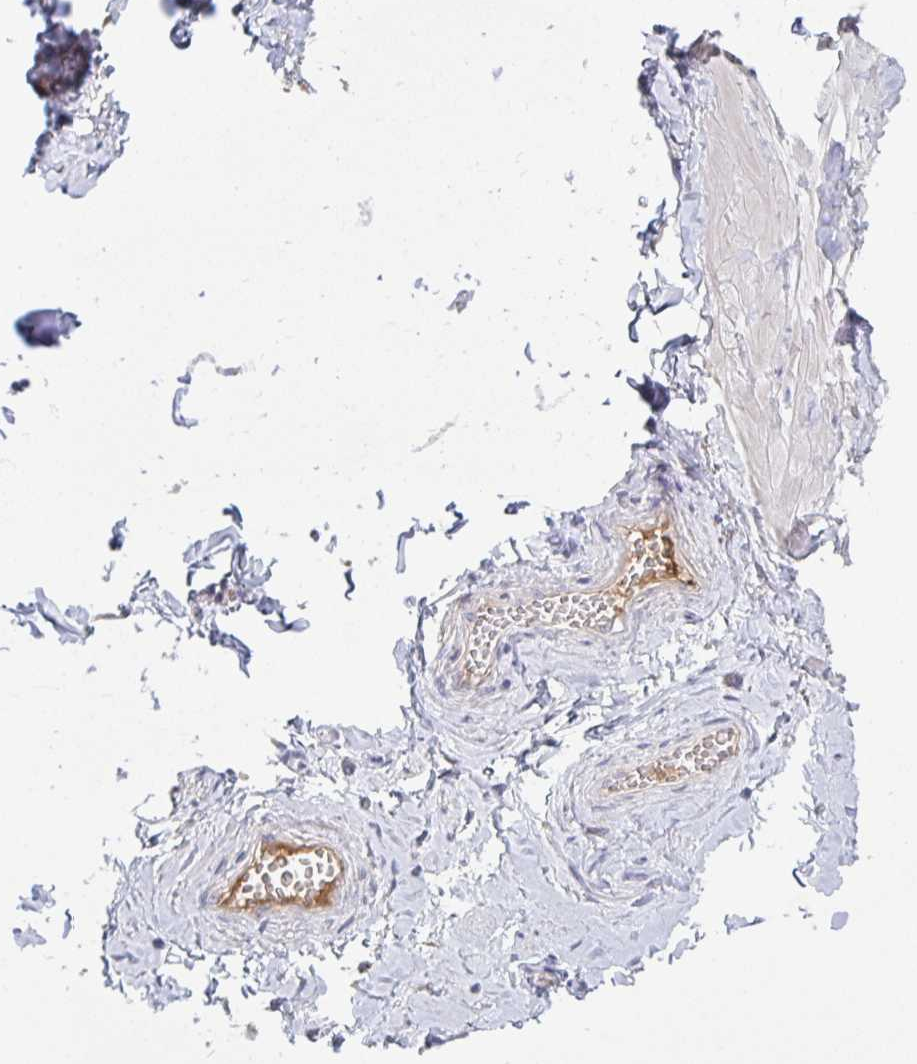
{"staining": {"intensity": "negative", "quantity": "none", "location": "none"}, "tissue": "adipose tissue", "cell_type": "Adipocytes", "image_type": "normal", "snomed": [{"axis": "morphology", "description": "Normal tissue, NOS"}, {"axis": "topography", "description": "Soft tissue"}, {"axis": "topography", "description": "Adipose tissue"}, {"axis": "topography", "description": "Vascular tissue"}, {"axis": "topography", "description": "Peripheral nerve tissue"}], "caption": "Benign adipose tissue was stained to show a protein in brown. There is no significant staining in adipocytes. (DAB (3,3'-diaminobenzidine) immunohistochemistry (IHC) visualized using brightfield microscopy, high magnification).", "gene": "HGFAC", "patient": {"sex": "male", "age": 29}}